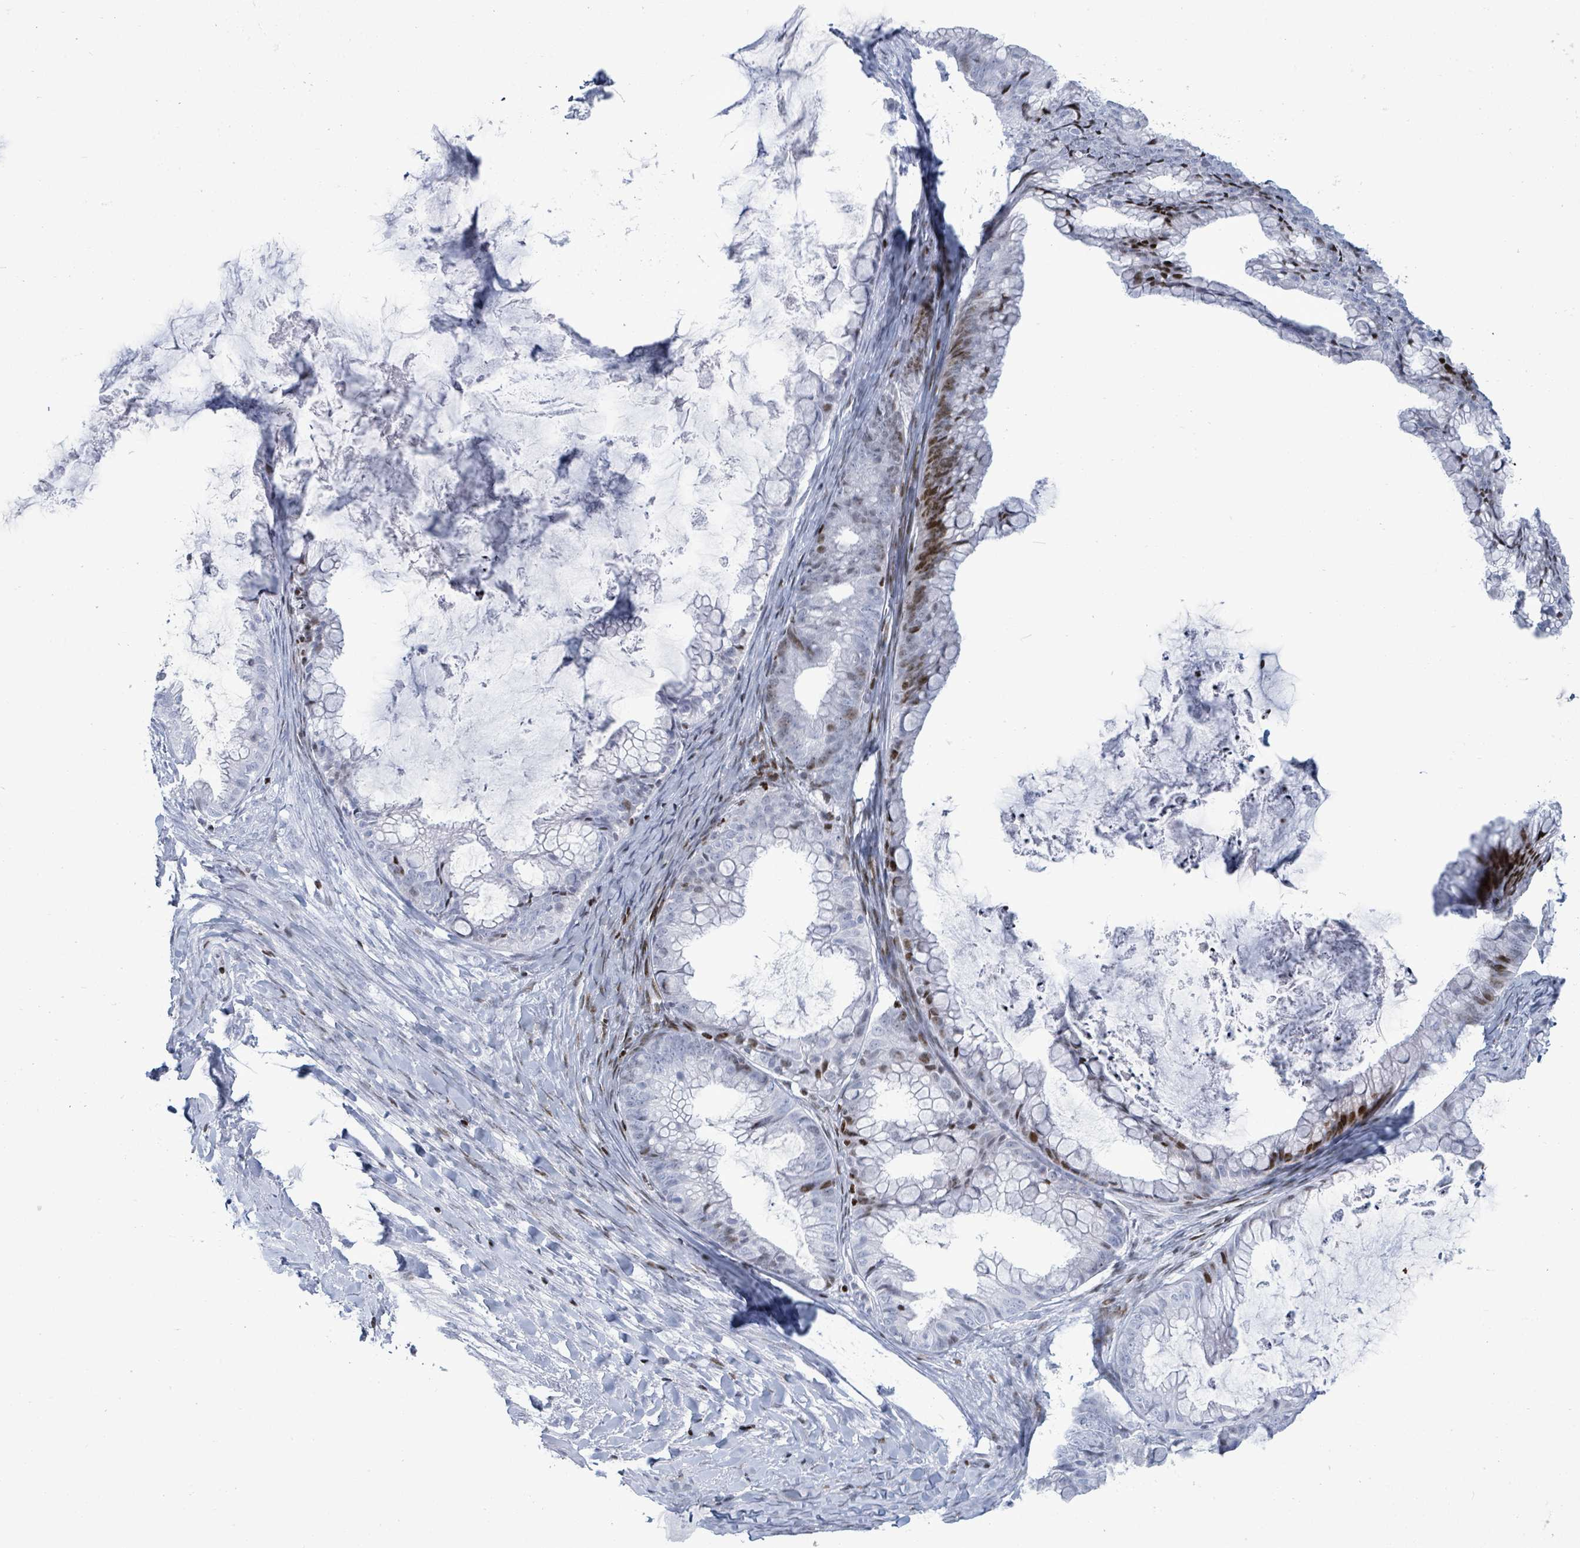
{"staining": {"intensity": "moderate", "quantity": "<25%", "location": "nuclear"}, "tissue": "ovarian cancer", "cell_type": "Tumor cells", "image_type": "cancer", "snomed": [{"axis": "morphology", "description": "Cystadenocarcinoma, mucinous, NOS"}, {"axis": "topography", "description": "Ovary"}], "caption": "Mucinous cystadenocarcinoma (ovarian) was stained to show a protein in brown. There is low levels of moderate nuclear expression in about <25% of tumor cells. The staining was performed using DAB (3,3'-diaminobenzidine) to visualize the protein expression in brown, while the nuclei were stained in blue with hematoxylin (Magnification: 20x).", "gene": "MALL", "patient": {"sex": "female", "age": 35}}